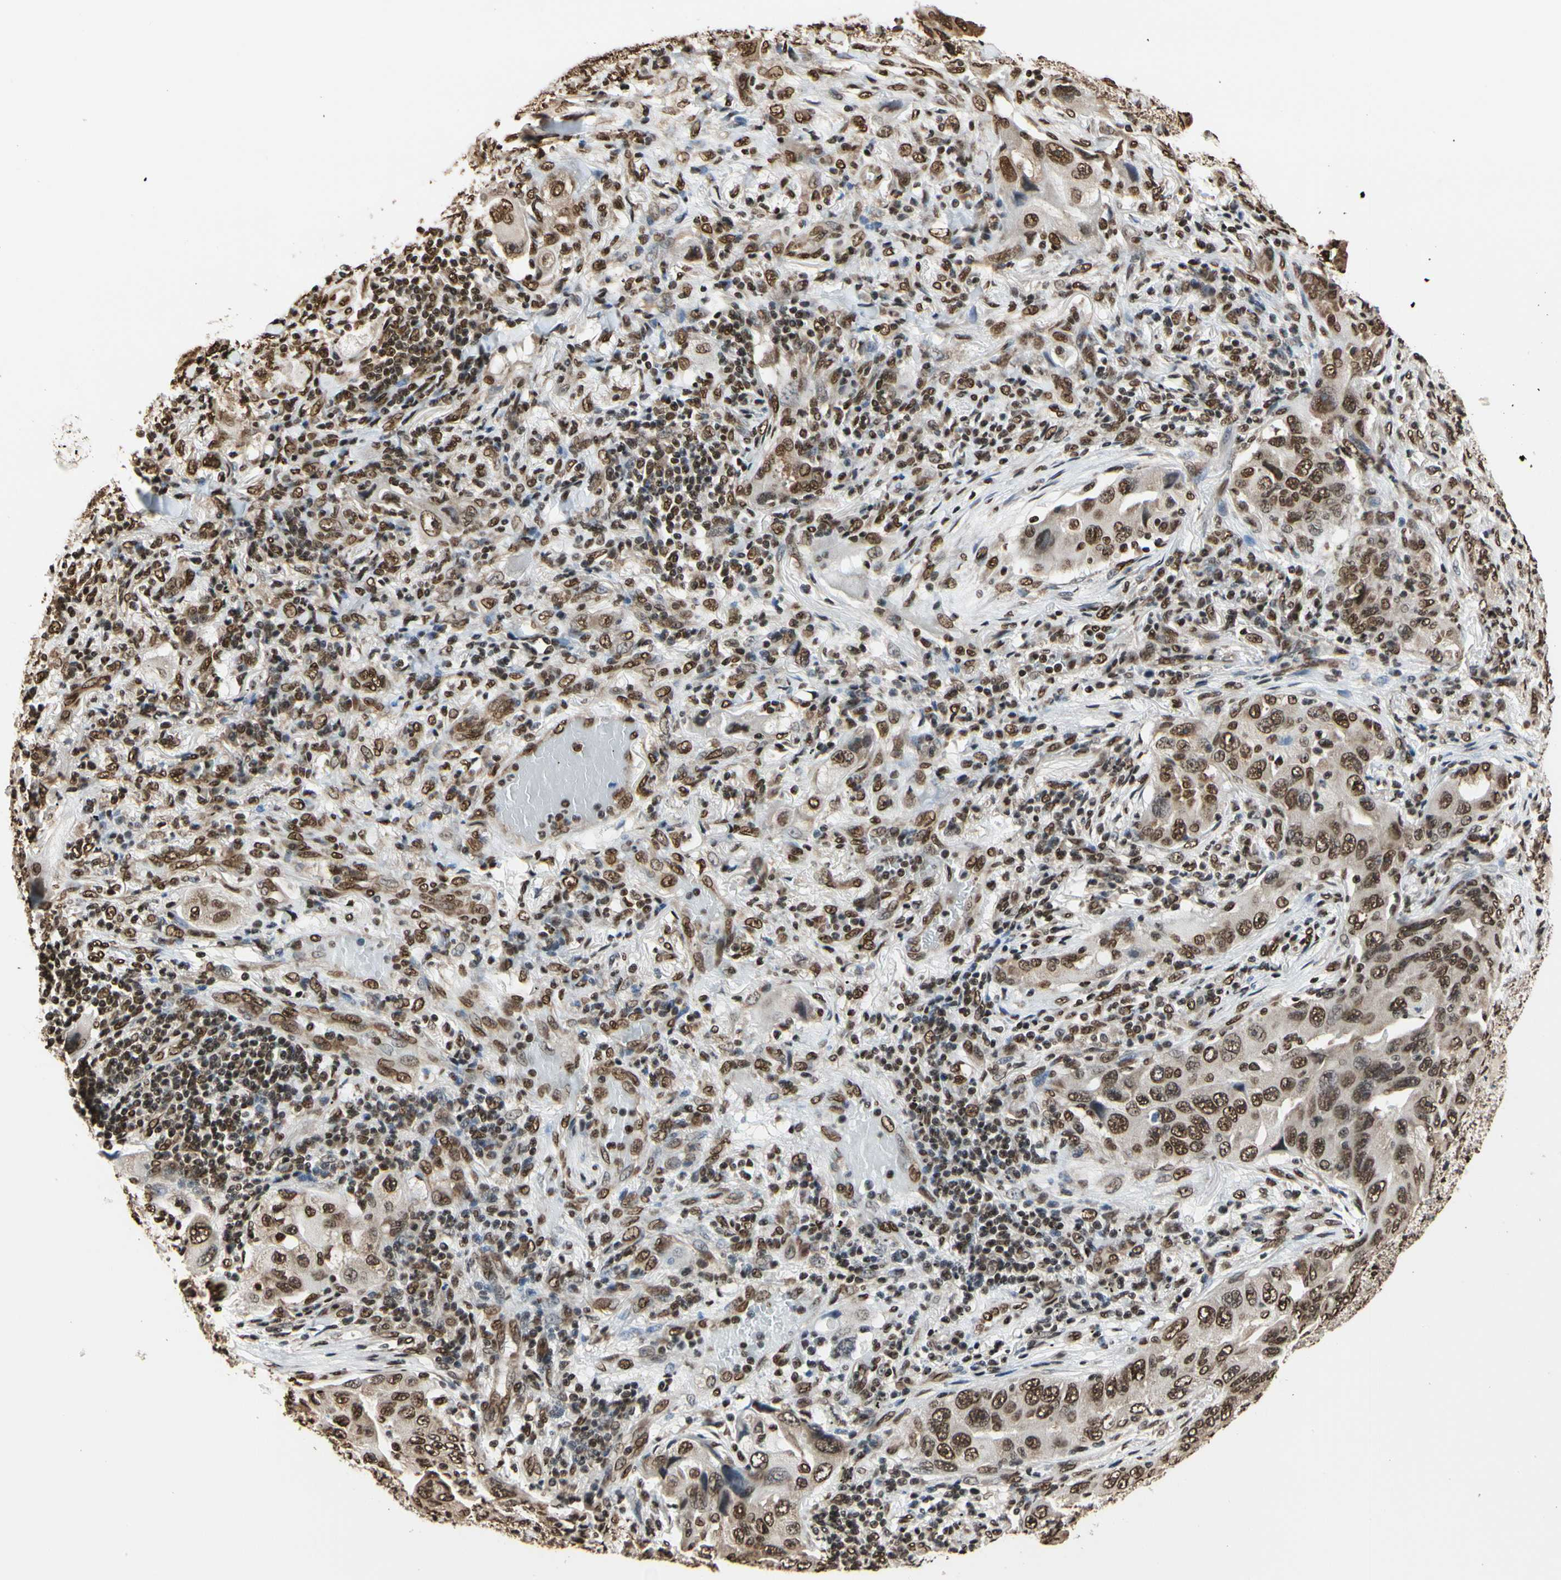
{"staining": {"intensity": "strong", "quantity": ">75%", "location": "cytoplasmic/membranous,nuclear"}, "tissue": "lung cancer", "cell_type": "Tumor cells", "image_type": "cancer", "snomed": [{"axis": "morphology", "description": "Adenocarcinoma, NOS"}, {"axis": "topography", "description": "Lung"}], "caption": "Lung cancer stained for a protein shows strong cytoplasmic/membranous and nuclear positivity in tumor cells. The staining is performed using DAB (3,3'-diaminobenzidine) brown chromogen to label protein expression. The nuclei are counter-stained blue using hematoxylin.", "gene": "HNRNPK", "patient": {"sex": "female", "age": 65}}